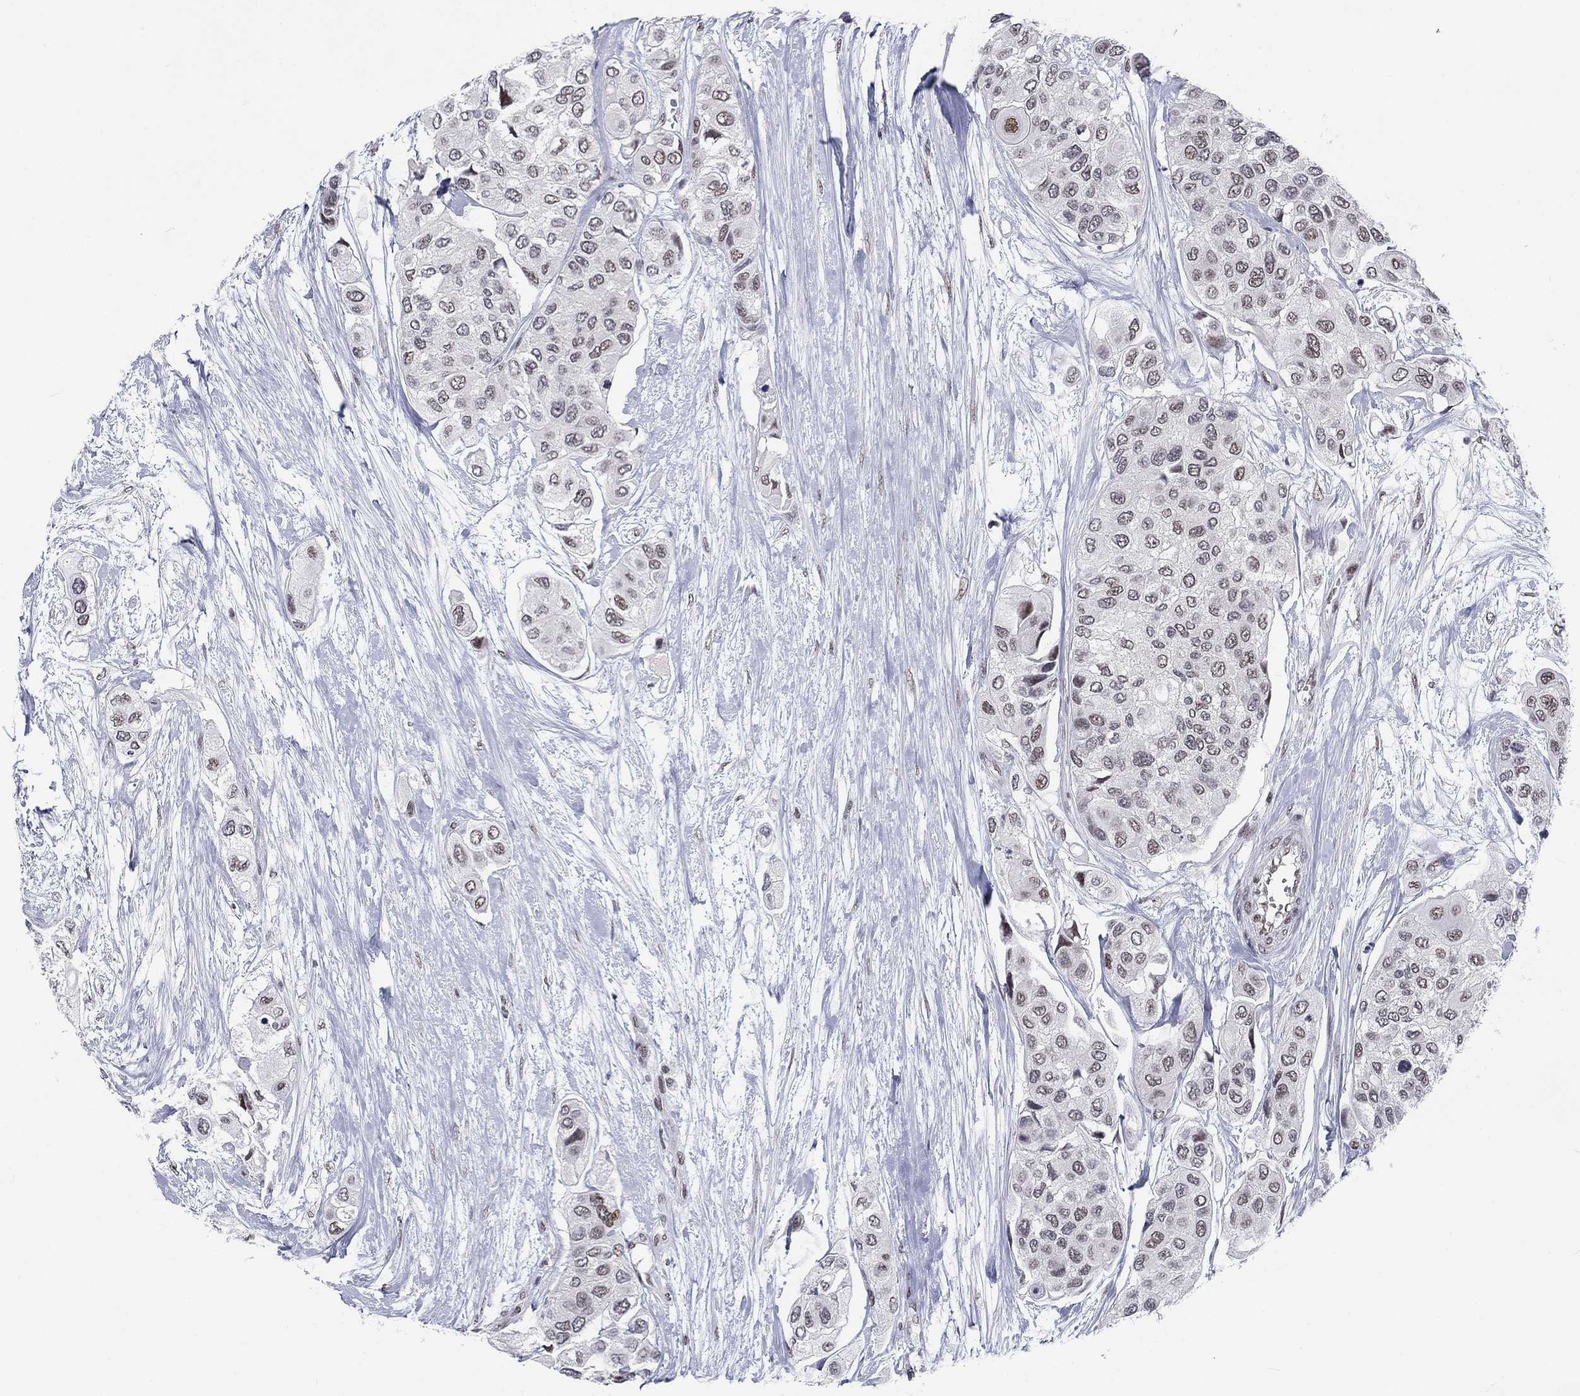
{"staining": {"intensity": "negative", "quantity": "none", "location": "none"}, "tissue": "urothelial cancer", "cell_type": "Tumor cells", "image_type": "cancer", "snomed": [{"axis": "morphology", "description": "Urothelial carcinoma, High grade"}, {"axis": "topography", "description": "Urinary bladder"}], "caption": "Immunohistochemistry (IHC) of urothelial carcinoma (high-grade) shows no staining in tumor cells.", "gene": "FYTTD1", "patient": {"sex": "male", "age": 77}}